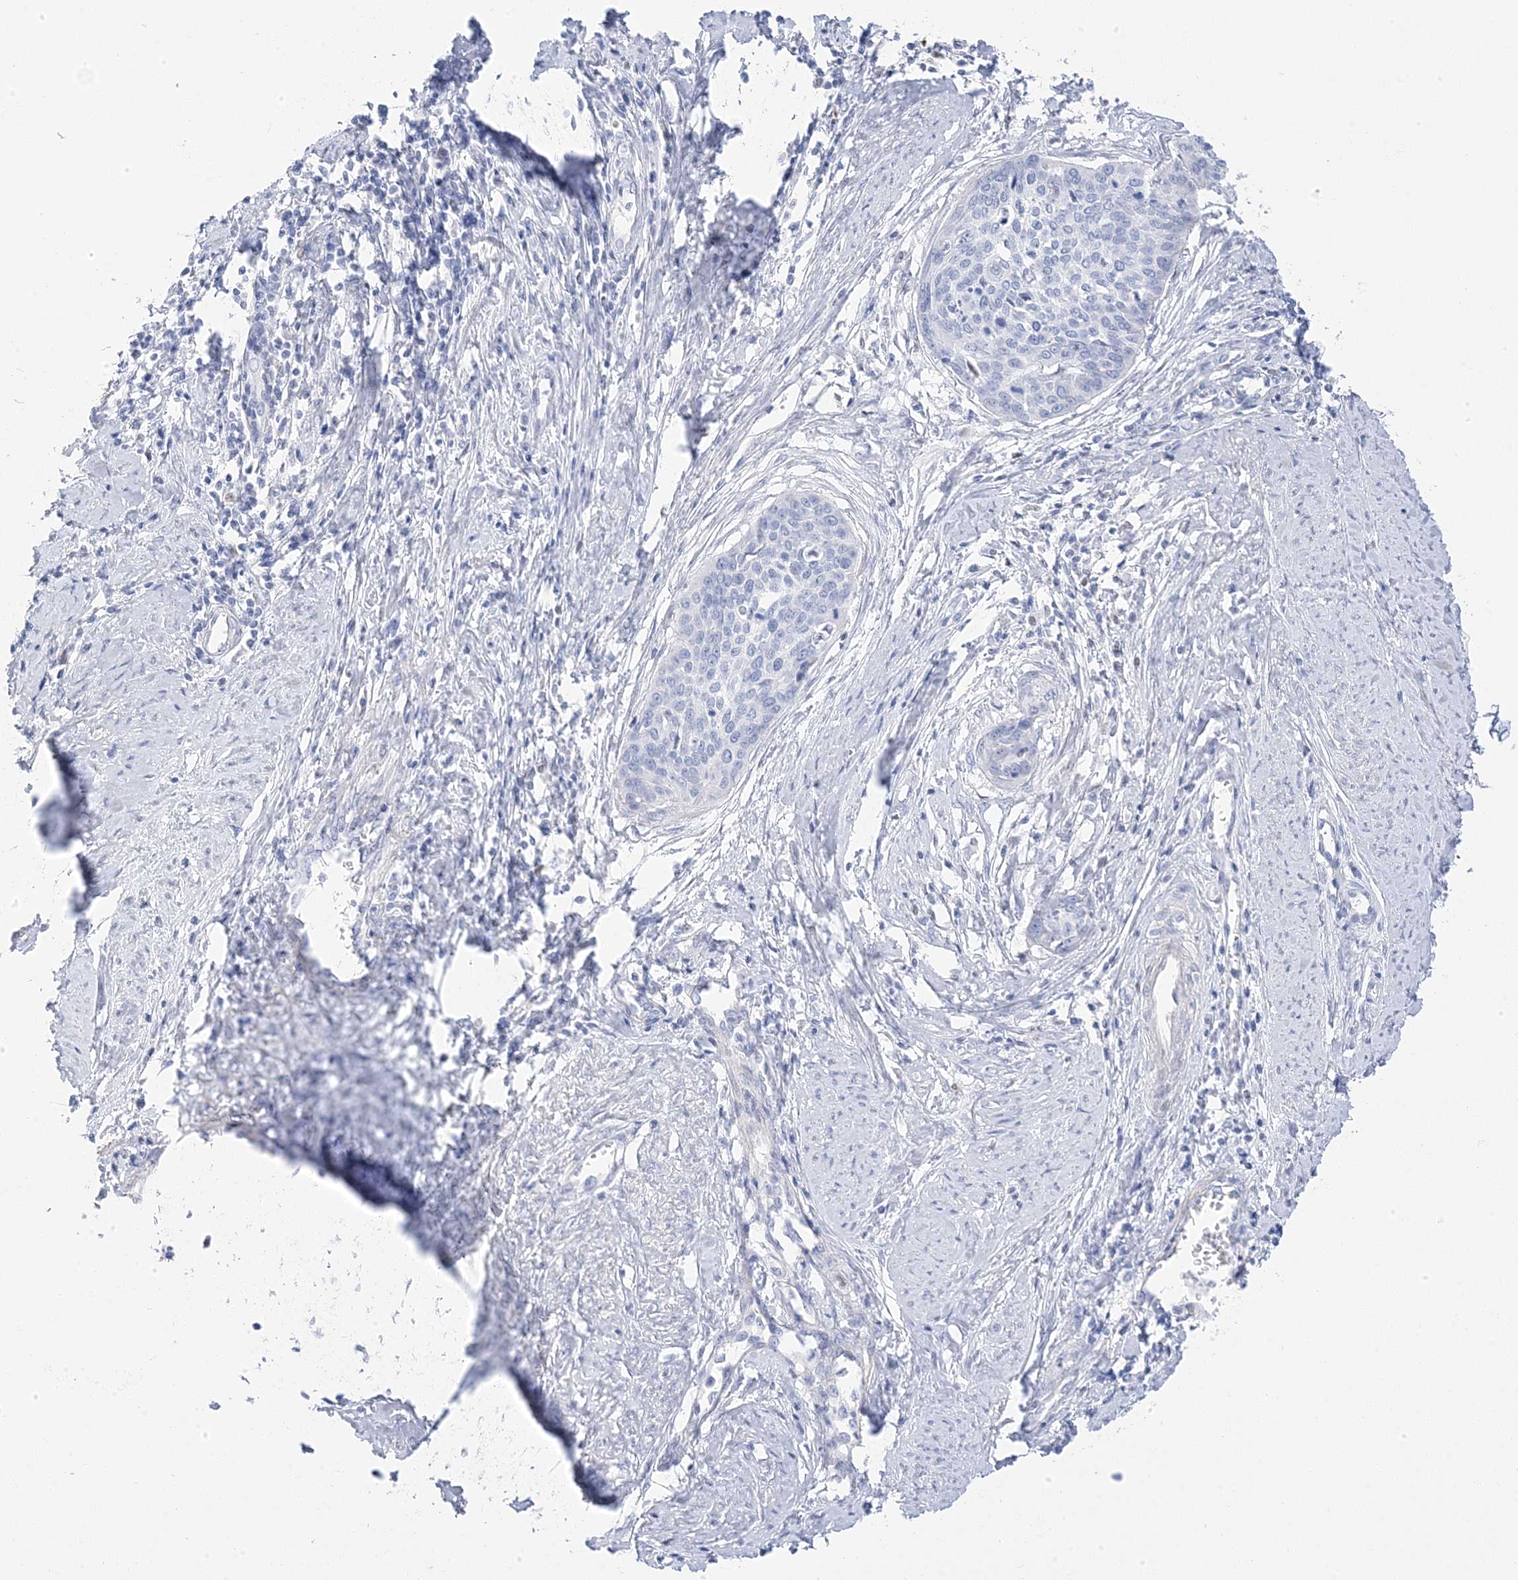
{"staining": {"intensity": "negative", "quantity": "none", "location": "none"}, "tissue": "cervical cancer", "cell_type": "Tumor cells", "image_type": "cancer", "snomed": [{"axis": "morphology", "description": "Squamous cell carcinoma, NOS"}, {"axis": "topography", "description": "Cervix"}], "caption": "DAB (3,3'-diaminobenzidine) immunohistochemical staining of cervical cancer (squamous cell carcinoma) demonstrates no significant positivity in tumor cells.", "gene": "GTPBP6", "patient": {"sex": "female", "age": 37}}